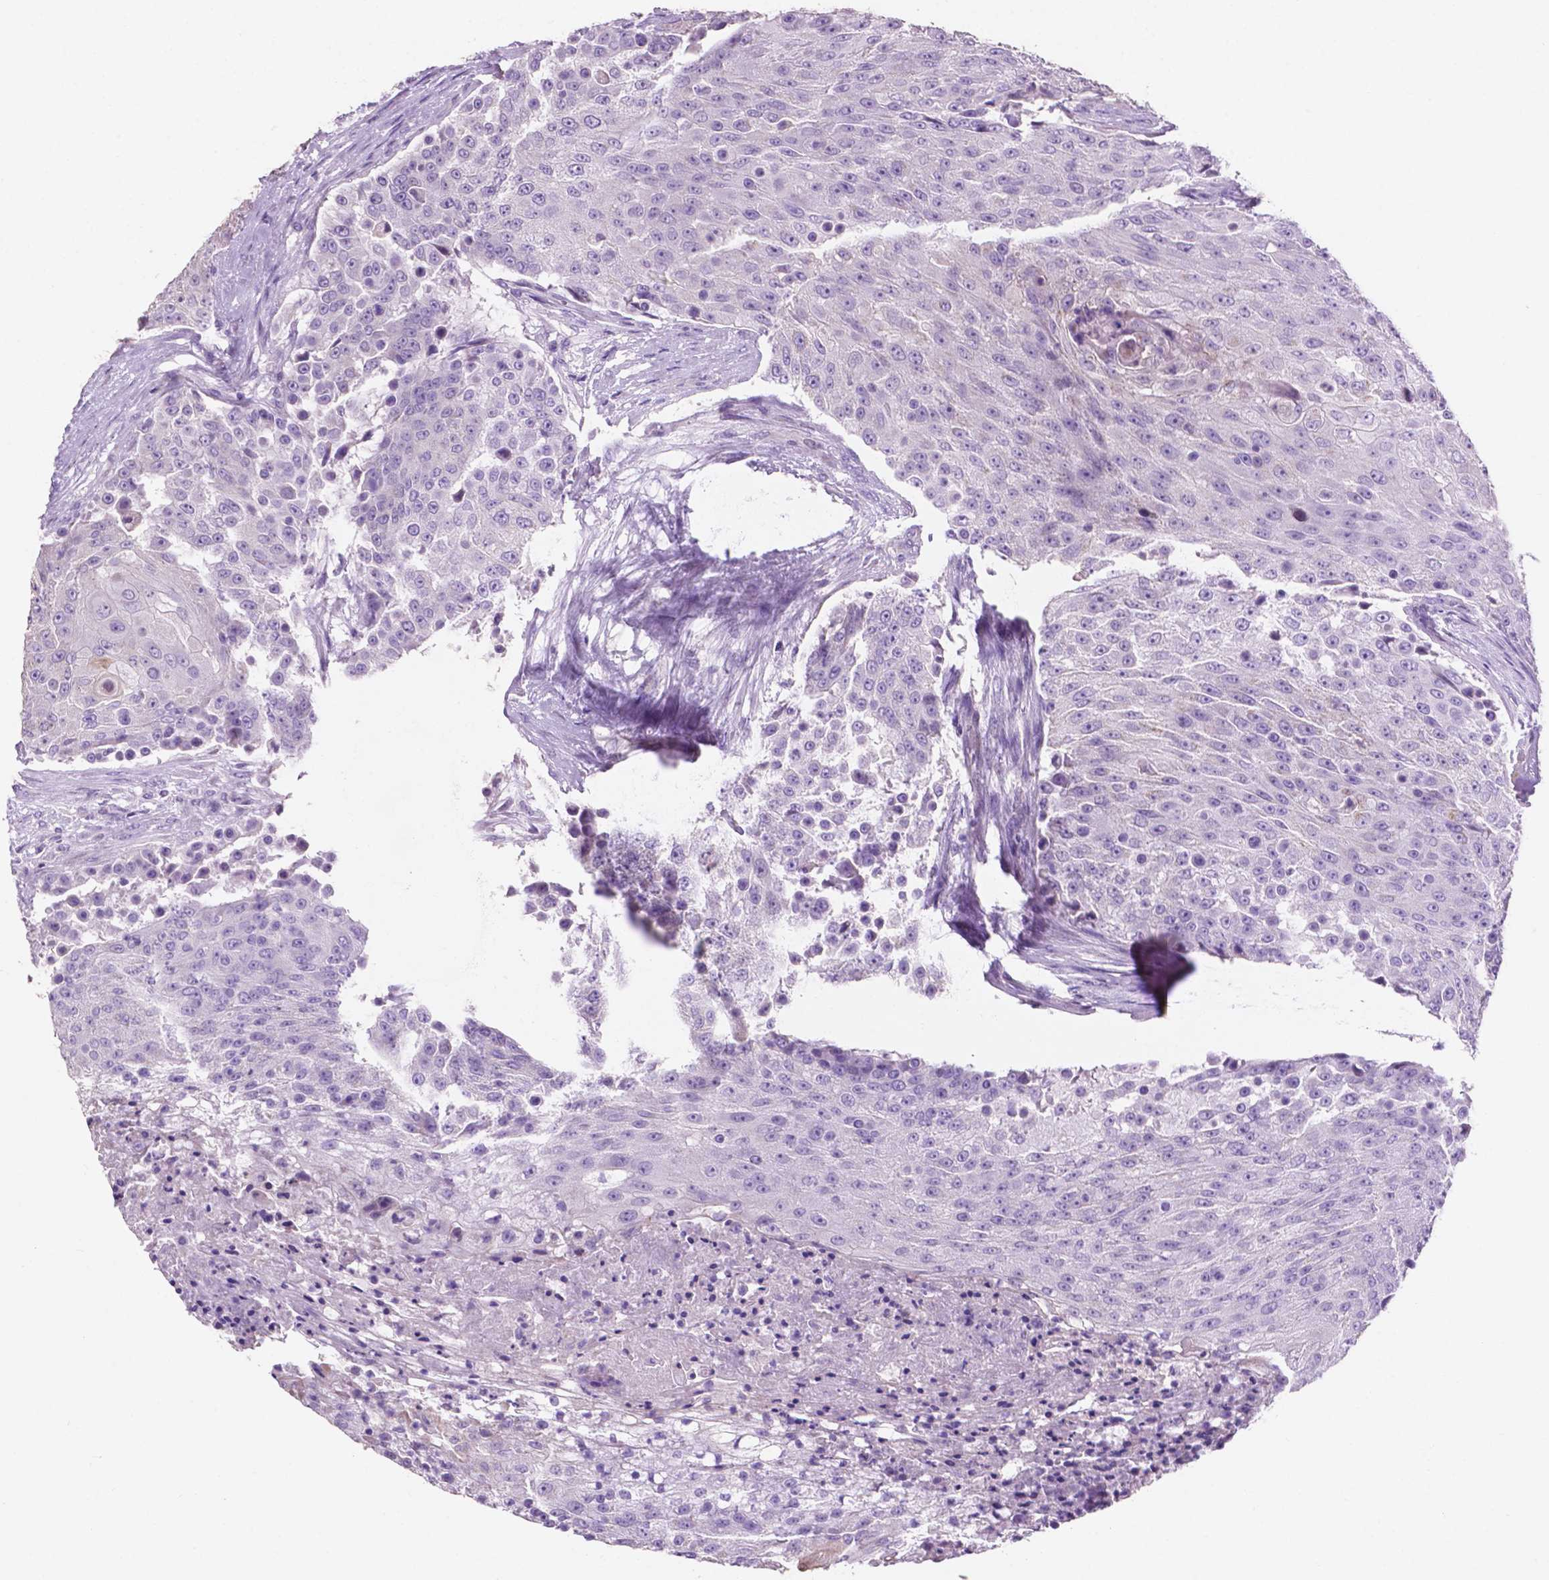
{"staining": {"intensity": "negative", "quantity": "none", "location": "none"}, "tissue": "urothelial cancer", "cell_type": "Tumor cells", "image_type": "cancer", "snomed": [{"axis": "morphology", "description": "Urothelial carcinoma, High grade"}, {"axis": "topography", "description": "Urinary bladder"}], "caption": "This is a image of IHC staining of high-grade urothelial carcinoma, which shows no staining in tumor cells.", "gene": "CLDN17", "patient": {"sex": "female", "age": 63}}